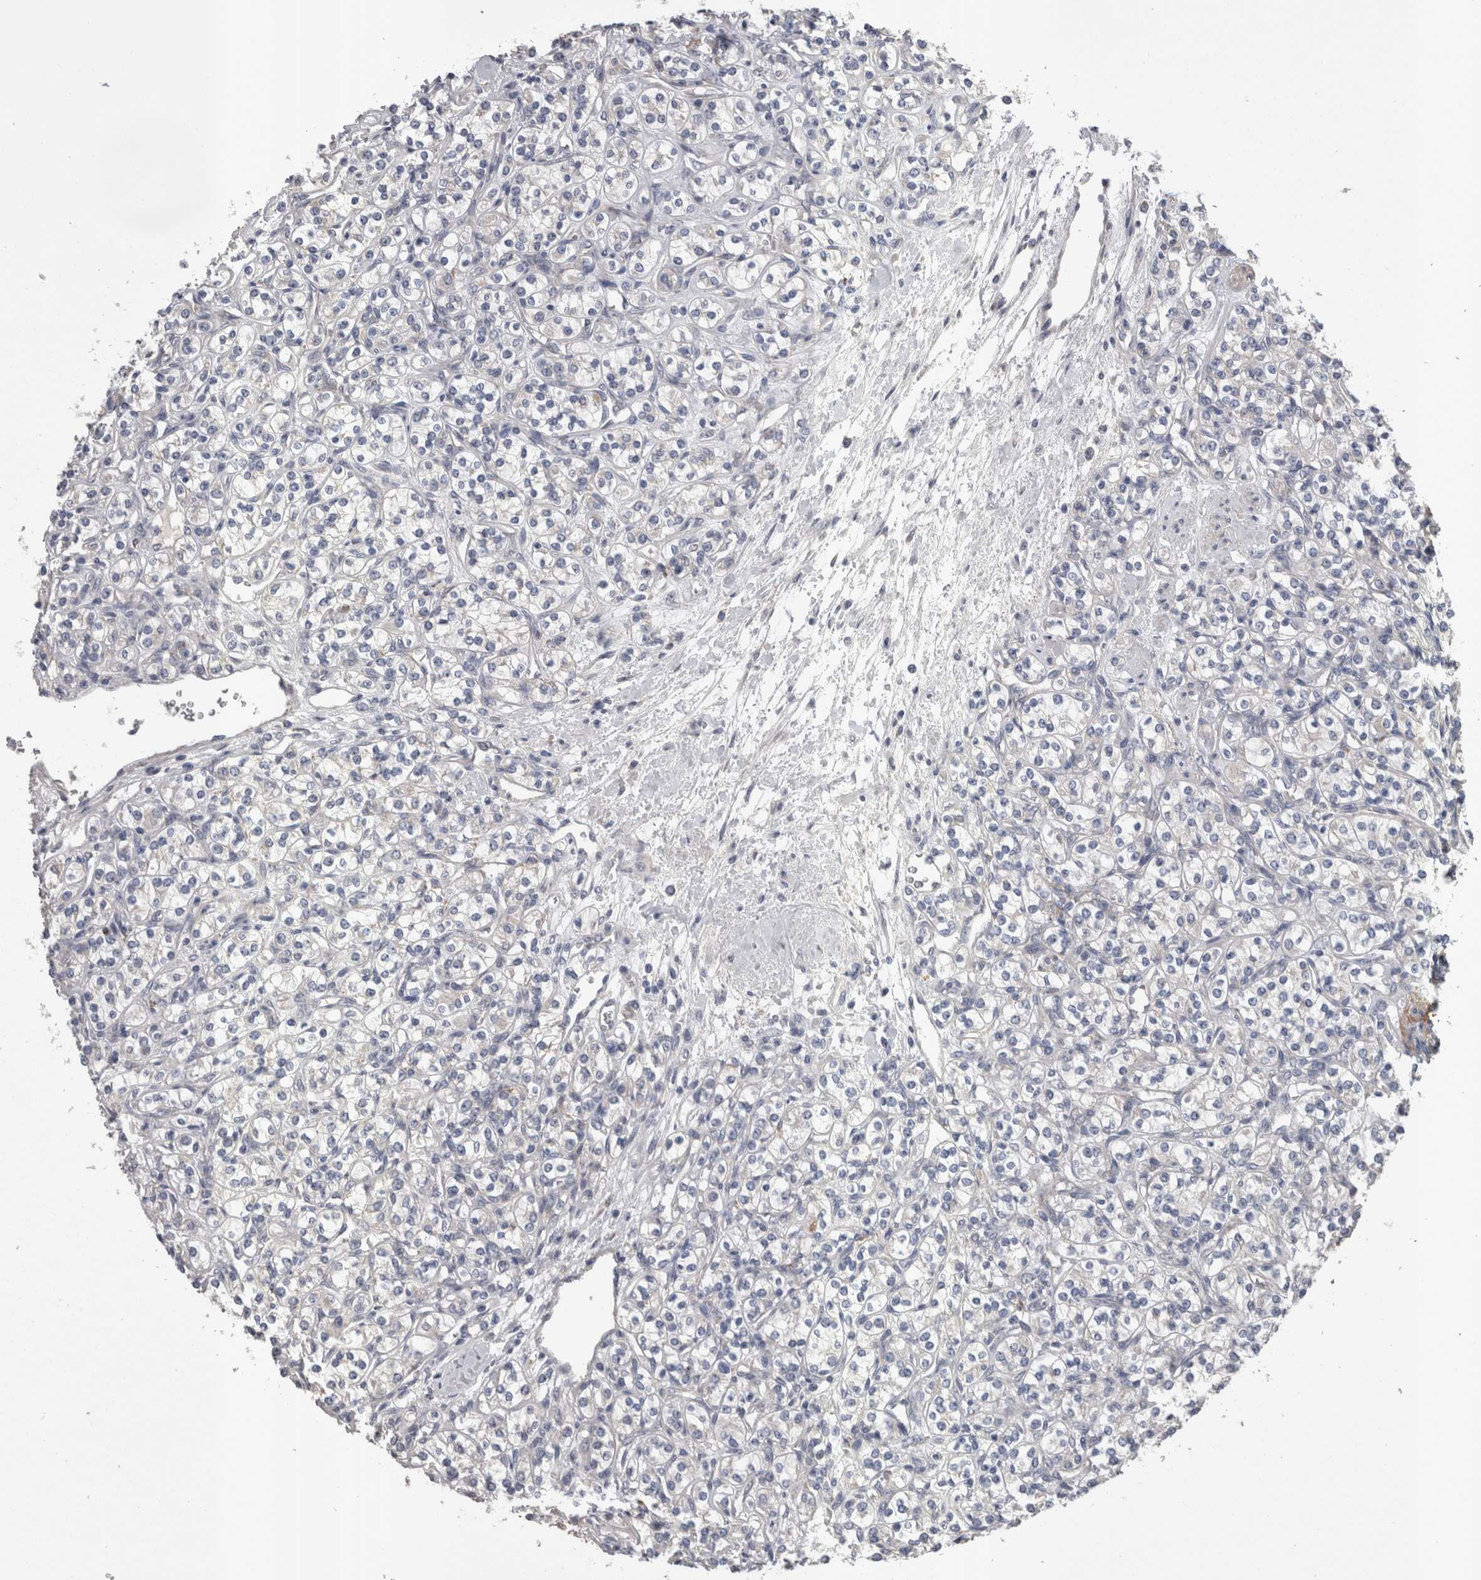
{"staining": {"intensity": "negative", "quantity": "none", "location": "none"}, "tissue": "renal cancer", "cell_type": "Tumor cells", "image_type": "cancer", "snomed": [{"axis": "morphology", "description": "Adenocarcinoma, NOS"}, {"axis": "topography", "description": "Kidney"}], "caption": "This micrograph is of renal adenocarcinoma stained with IHC to label a protein in brown with the nuclei are counter-stained blue. There is no expression in tumor cells.", "gene": "STC1", "patient": {"sex": "male", "age": 77}}